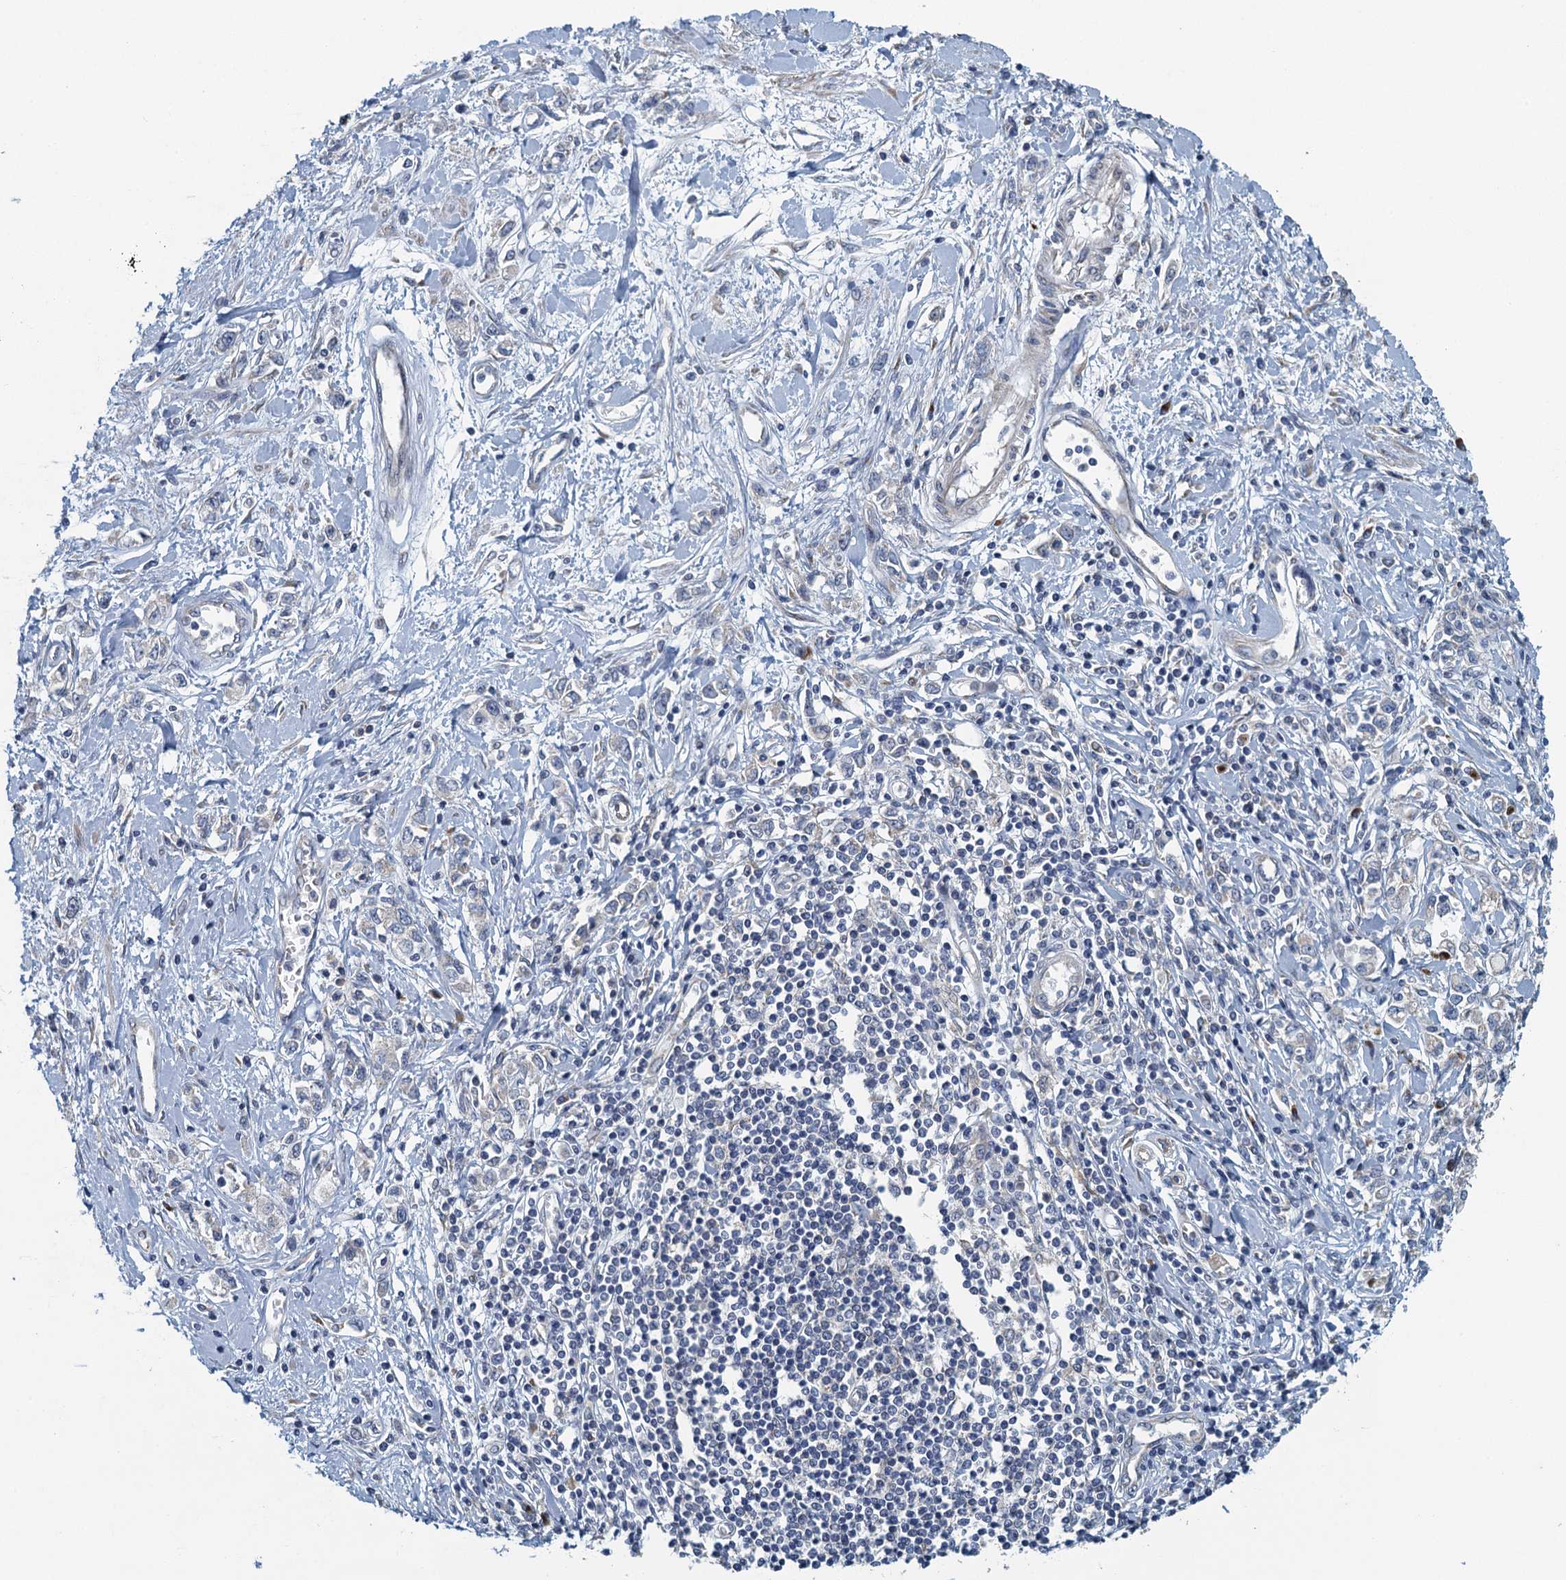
{"staining": {"intensity": "negative", "quantity": "none", "location": "none"}, "tissue": "stomach cancer", "cell_type": "Tumor cells", "image_type": "cancer", "snomed": [{"axis": "morphology", "description": "Adenocarcinoma, NOS"}, {"axis": "topography", "description": "Stomach"}], "caption": "Immunohistochemistry (IHC) of human adenocarcinoma (stomach) demonstrates no expression in tumor cells.", "gene": "ALG2", "patient": {"sex": "female", "age": 76}}